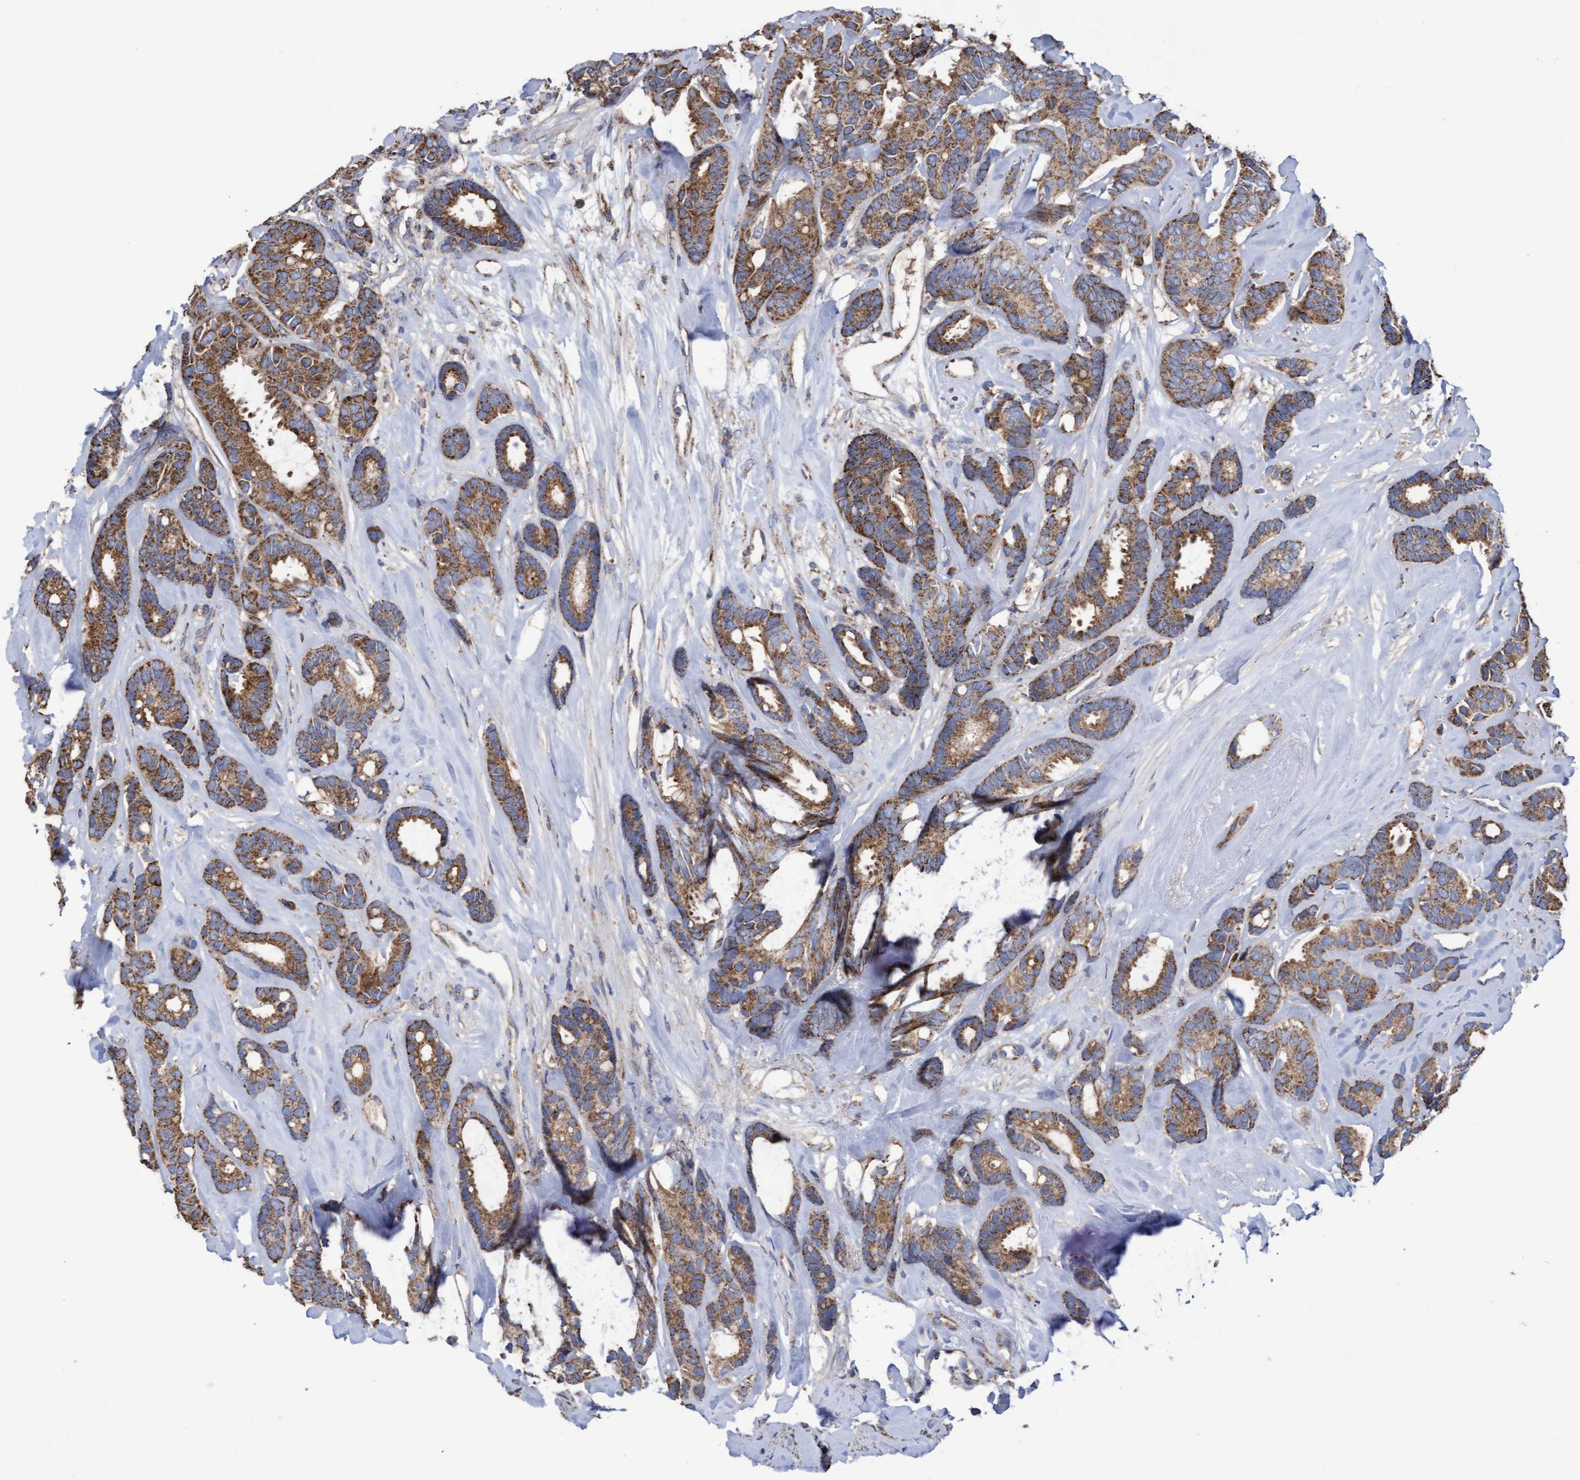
{"staining": {"intensity": "moderate", "quantity": ">75%", "location": "cytoplasmic/membranous"}, "tissue": "breast cancer", "cell_type": "Tumor cells", "image_type": "cancer", "snomed": [{"axis": "morphology", "description": "Duct carcinoma"}, {"axis": "topography", "description": "Breast"}], "caption": "This is an image of immunohistochemistry (IHC) staining of breast cancer, which shows moderate expression in the cytoplasmic/membranous of tumor cells.", "gene": "COBL", "patient": {"sex": "female", "age": 87}}